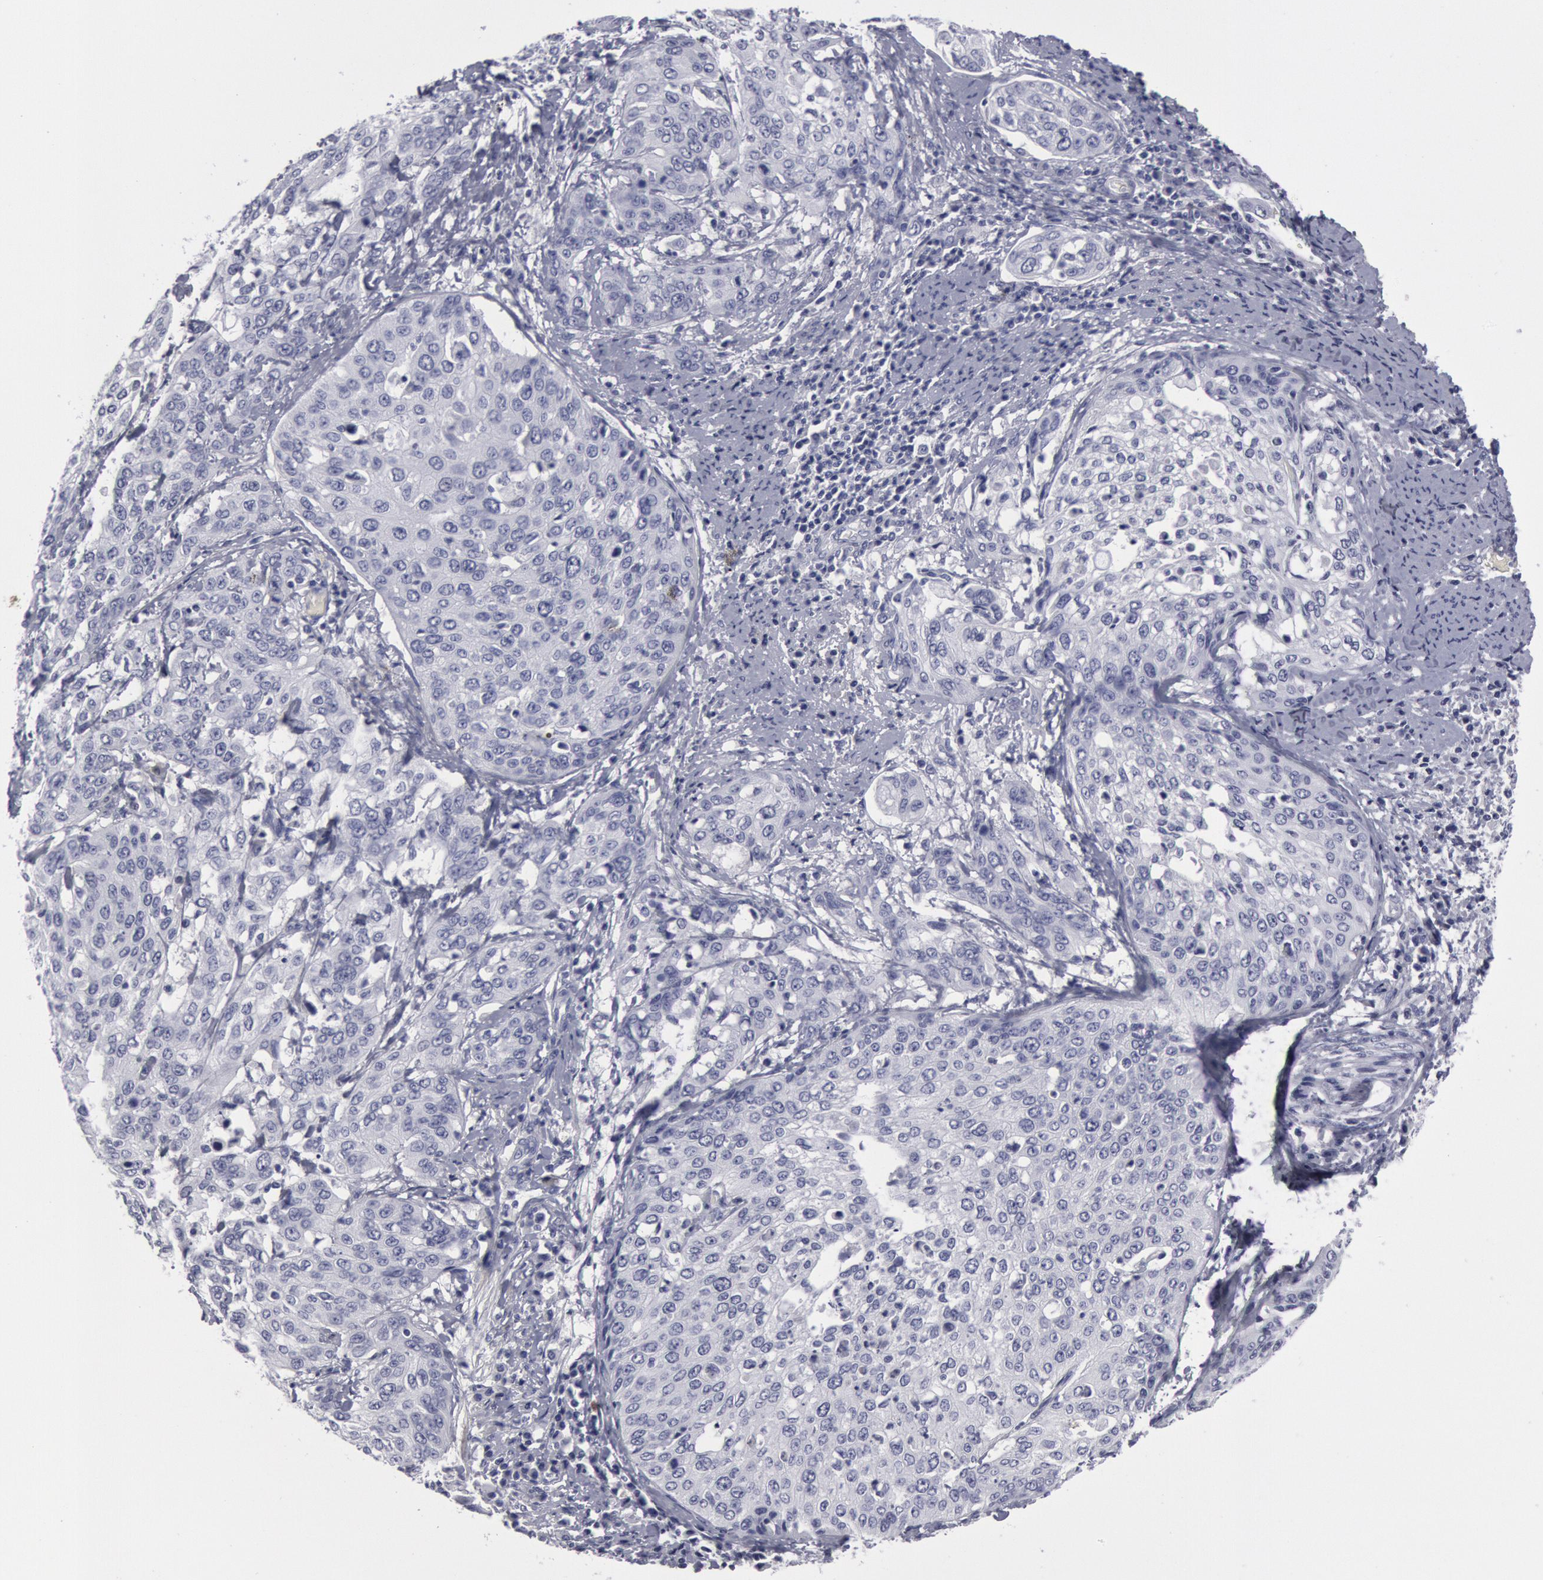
{"staining": {"intensity": "negative", "quantity": "none", "location": "none"}, "tissue": "cervical cancer", "cell_type": "Tumor cells", "image_type": "cancer", "snomed": [{"axis": "morphology", "description": "Squamous cell carcinoma, NOS"}, {"axis": "topography", "description": "Cervix"}], "caption": "There is no significant positivity in tumor cells of cervical cancer. (Stains: DAB immunohistochemistry with hematoxylin counter stain, Microscopy: brightfield microscopy at high magnification).", "gene": "FHL1", "patient": {"sex": "female", "age": 41}}